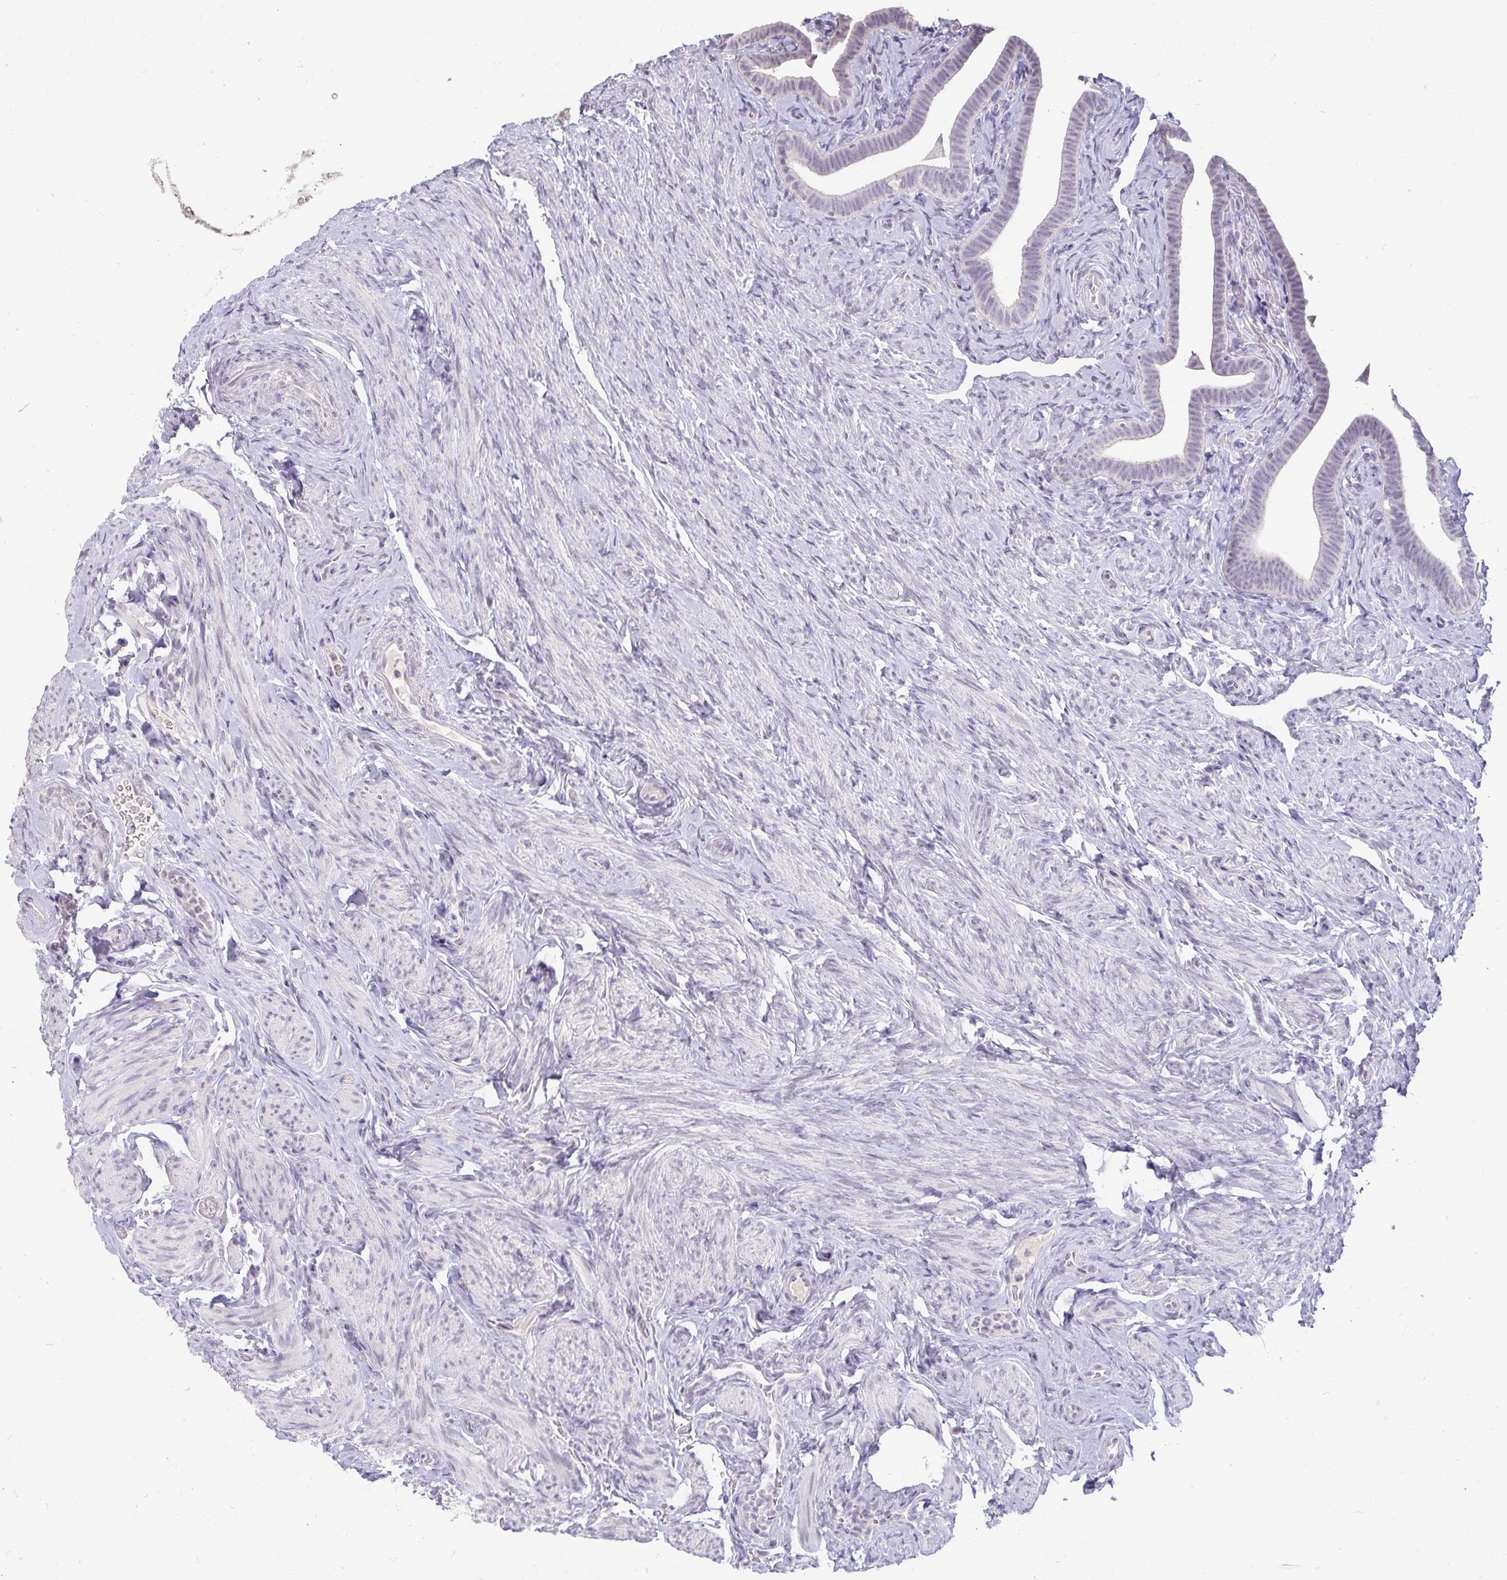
{"staining": {"intensity": "negative", "quantity": "none", "location": "none"}, "tissue": "fallopian tube", "cell_type": "Glandular cells", "image_type": "normal", "snomed": [{"axis": "morphology", "description": "Normal tissue, NOS"}, {"axis": "topography", "description": "Fallopian tube"}], "caption": "Micrograph shows no protein staining in glandular cells of benign fallopian tube.", "gene": "DDN", "patient": {"sex": "female", "age": 69}}